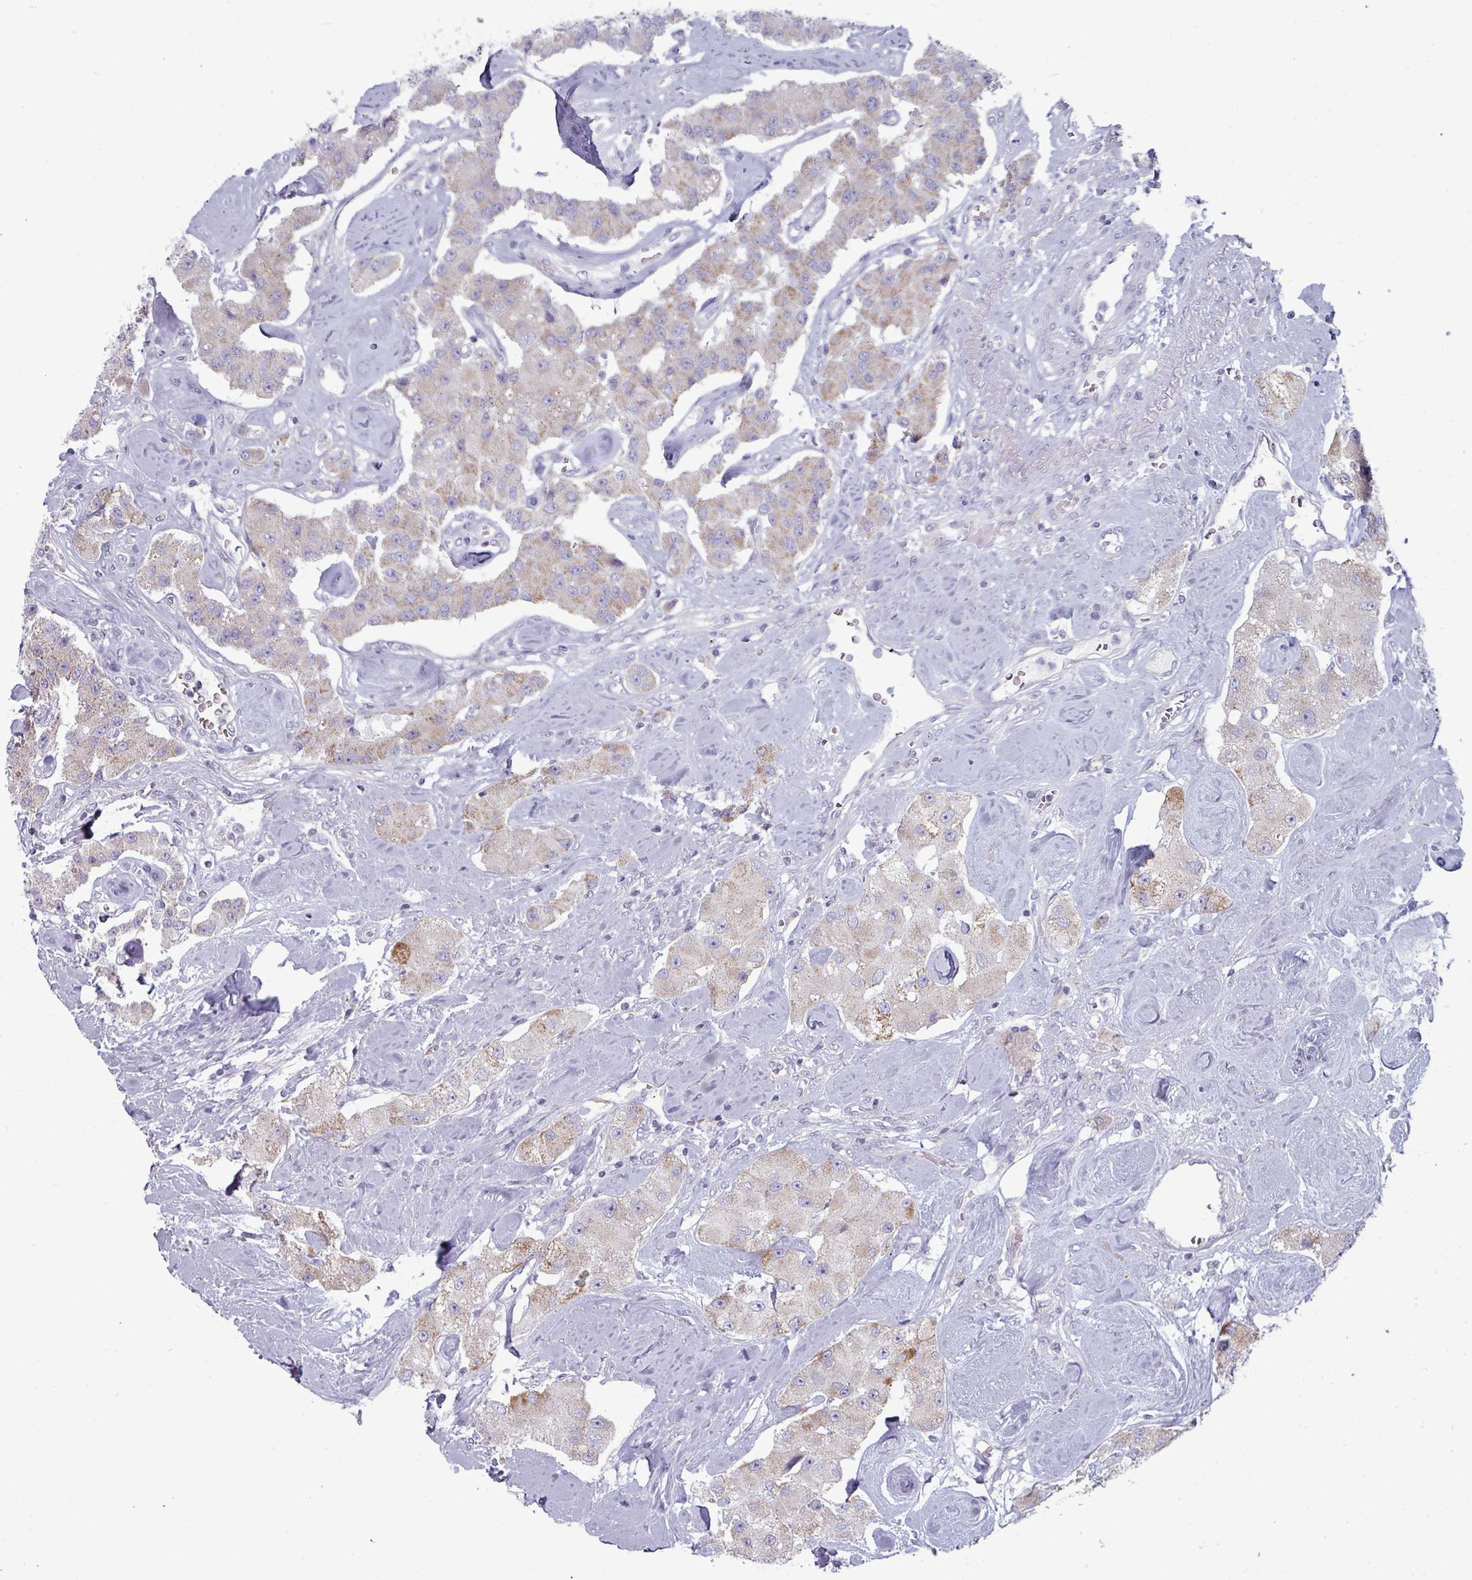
{"staining": {"intensity": "moderate", "quantity": "25%-75%", "location": "cytoplasmic/membranous"}, "tissue": "carcinoid", "cell_type": "Tumor cells", "image_type": "cancer", "snomed": [{"axis": "morphology", "description": "Carcinoid, malignant, NOS"}, {"axis": "topography", "description": "Pancreas"}], "caption": "This micrograph displays IHC staining of human carcinoid, with medium moderate cytoplasmic/membranous positivity in approximately 25%-75% of tumor cells.", "gene": "ZNF615", "patient": {"sex": "male", "age": 41}}